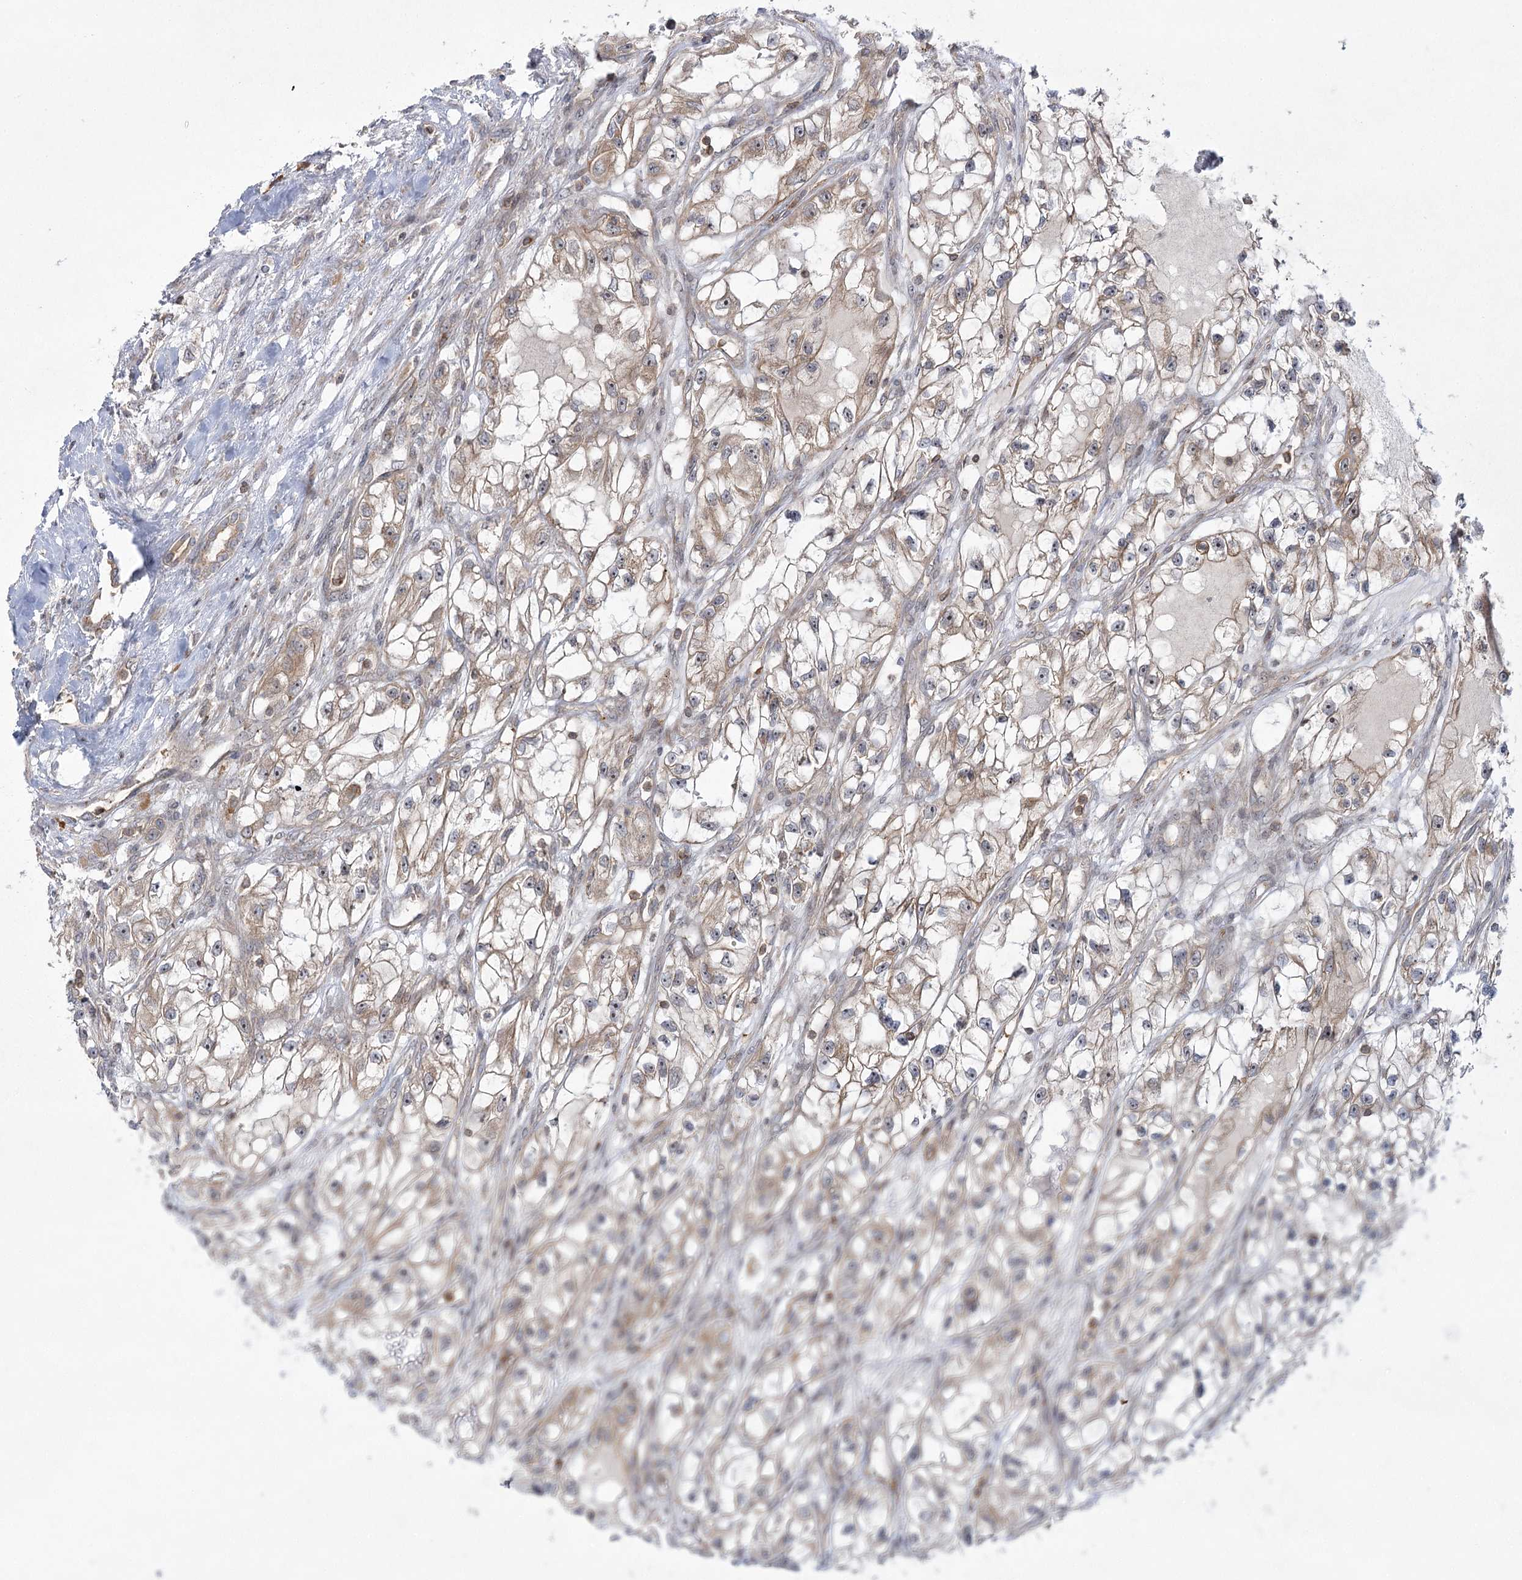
{"staining": {"intensity": "weak", "quantity": "25%-75%", "location": "cytoplasmic/membranous"}, "tissue": "renal cancer", "cell_type": "Tumor cells", "image_type": "cancer", "snomed": [{"axis": "morphology", "description": "Adenocarcinoma, NOS"}, {"axis": "topography", "description": "Kidney"}], "caption": "Renal cancer was stained to show a protein in brown. There is low levels of weak cytoplasmic/membranous positivity in about 25%-75% of tumor cells.", "gene": "SYTL1", "patient": {"sex": "female", "age": 57}}